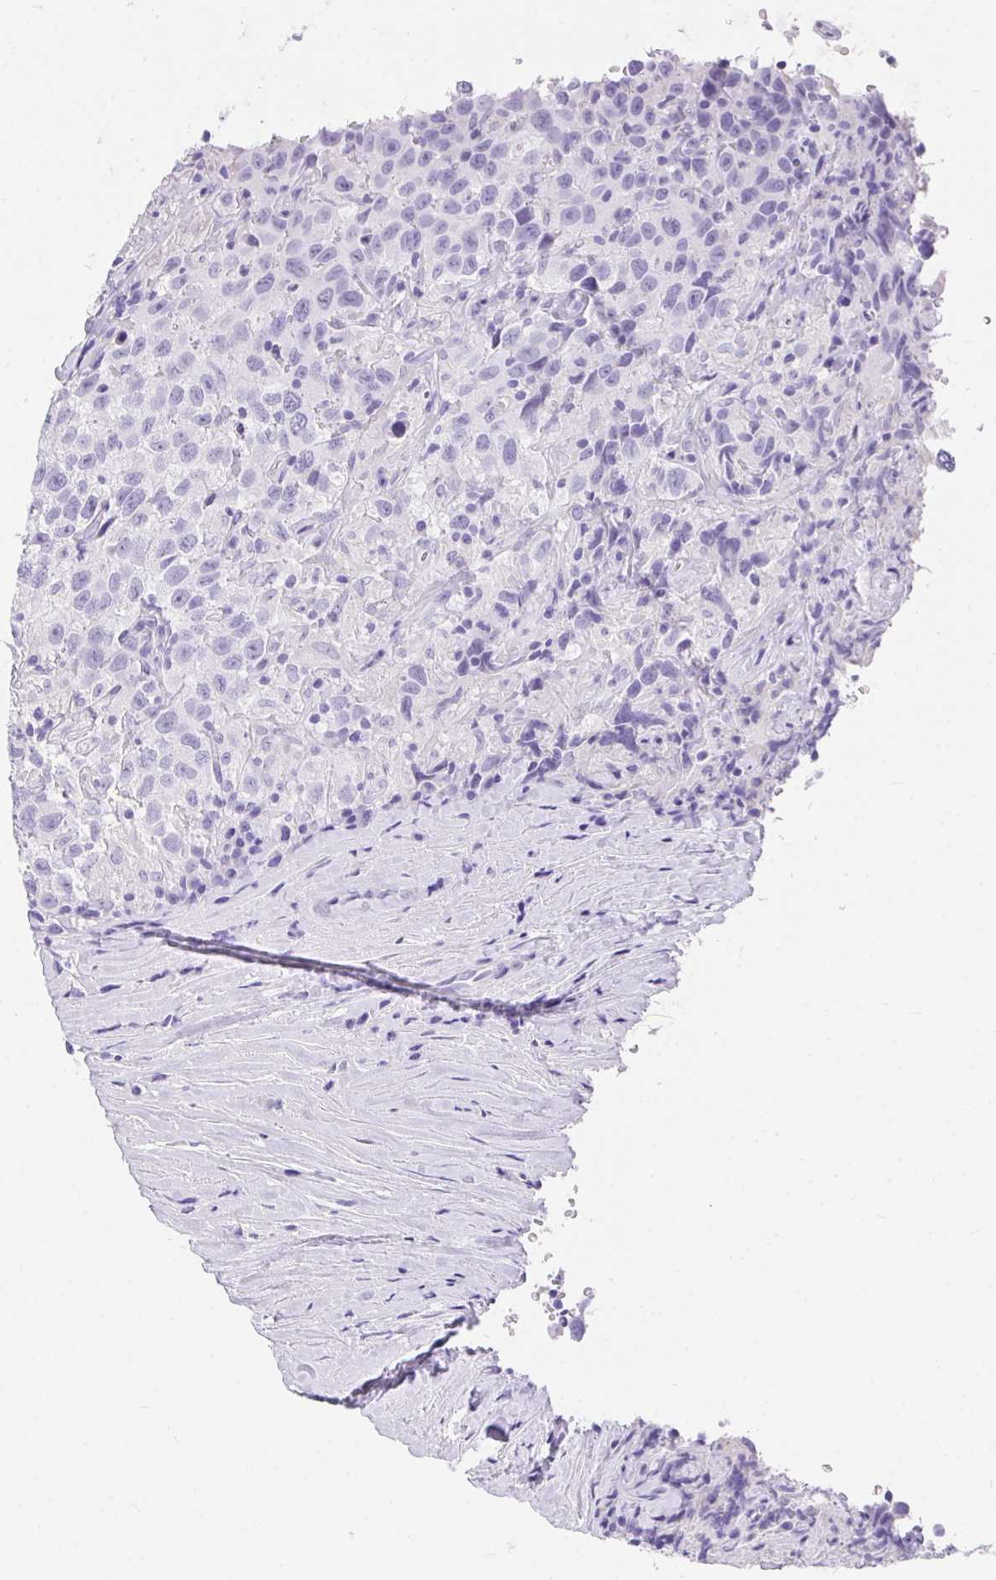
{"staining": {"intensity": "negative", "quantity": "none", "location": "none"}, "tissue": "testis cancer", "cell_type": "Tumor cells", "image_type": "cancer", "snomed": [{"axis": "morphology", "description": "Seminoma, NOS"}, {"axis": "topography", "description": "Testis"}], "caption": "The IHC histopathology image has no significant expression in tumor cells of seminoma (testis) tissue. (Immunohistochemistry, brightfield microscopy, high magnification).", "gene": "AVIL", "patient": {"sex": "male", "age": 41}}